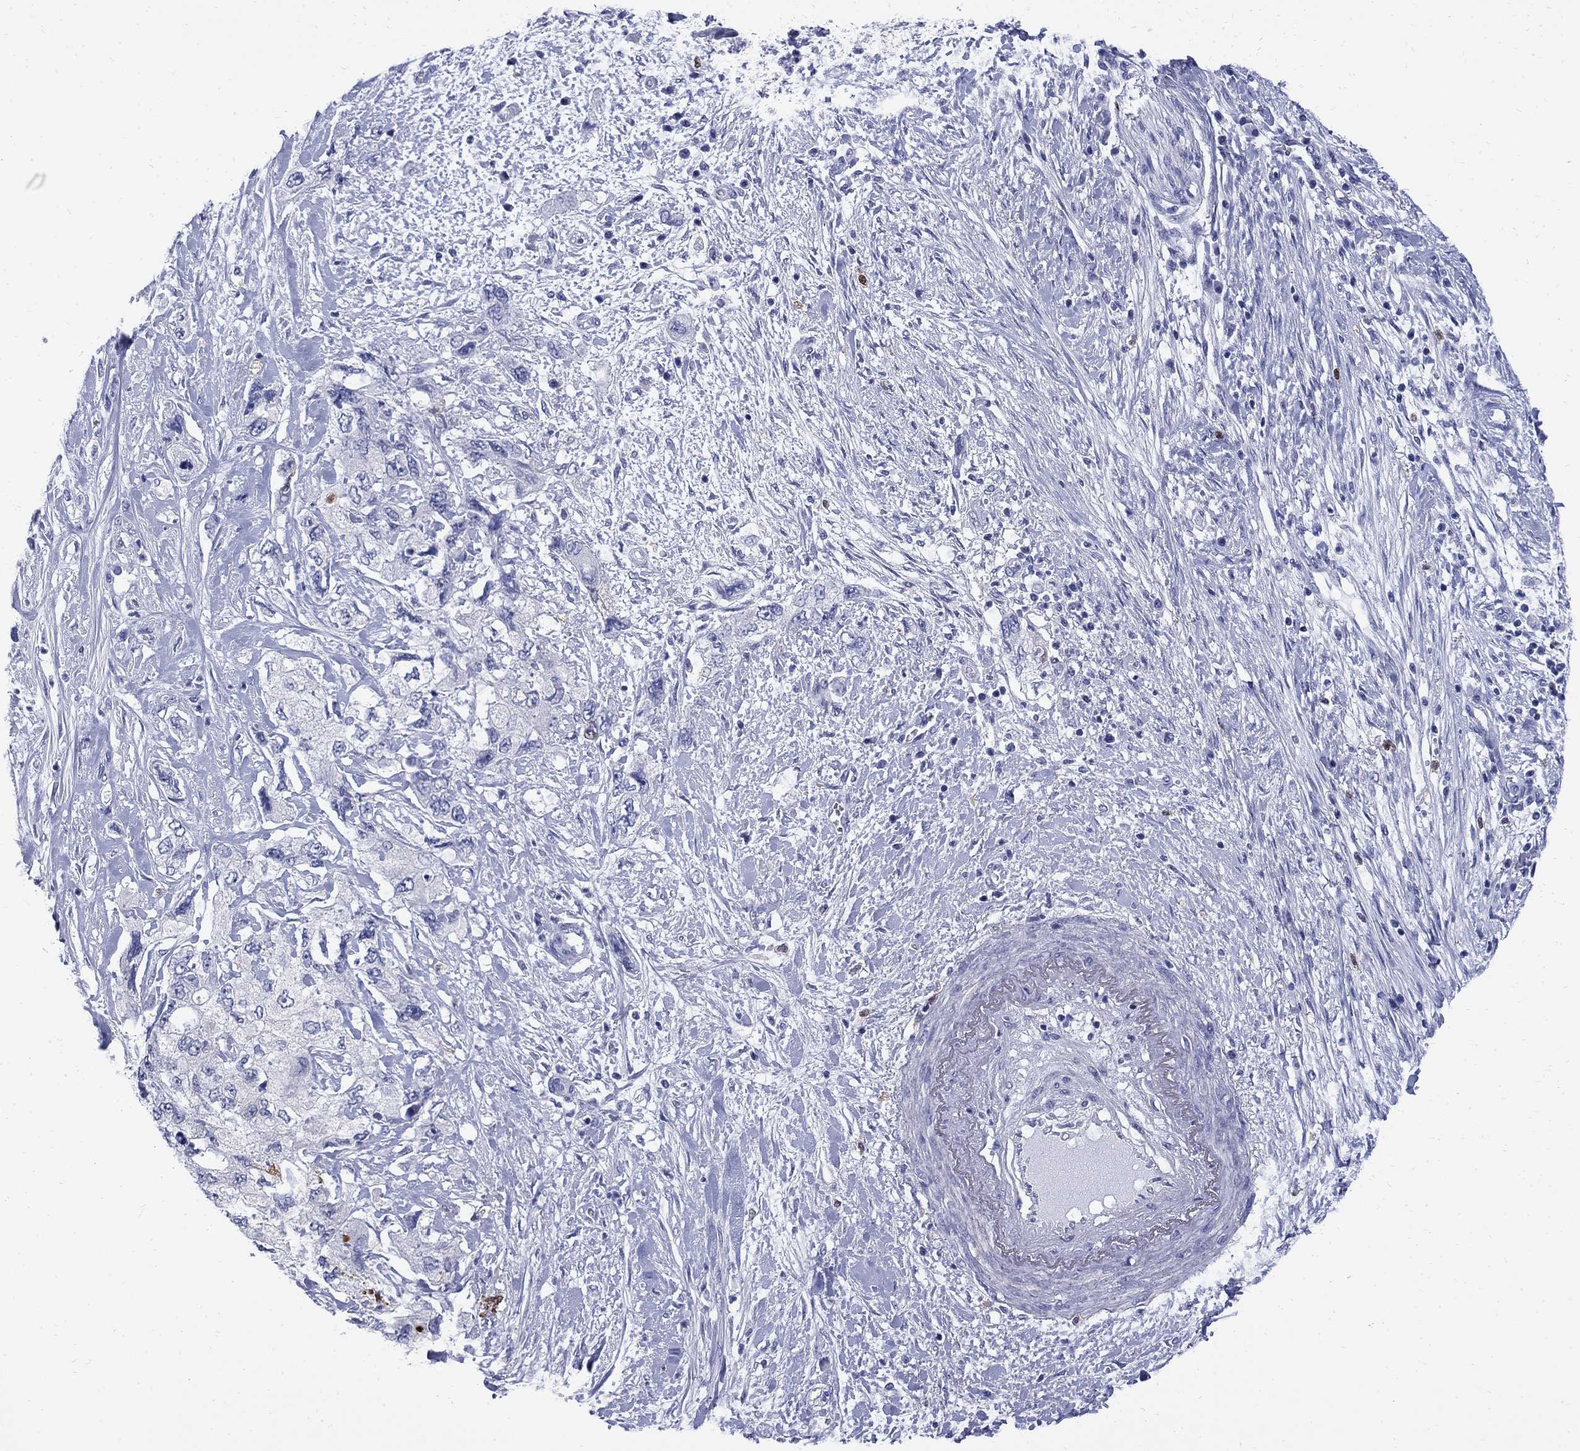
{"staining": {"intensity": "moderate", "quantity": "<25%", "location": "cytoplasmic/membranous"}, "tissue": "pancreatic cancer", "cell_type": "Tumor cells", "image_type": "cancer", "snomed": [{"axis": "morphology", "description": "Adenocarcinoma, NOS"}, {"axis": "topography", "description": "Pancreas"}], "caption": "High-power microscopy captured an immunohistochemistry histopathology image of adenocarcinoma (pancreatic), revealing moderate cytoplasmic/membranous expression in about <25% of tumor cells. Nuclei are stained in blue.", "gene": "SERPINB2", "patient": {"sex": "female", "age": 73}}